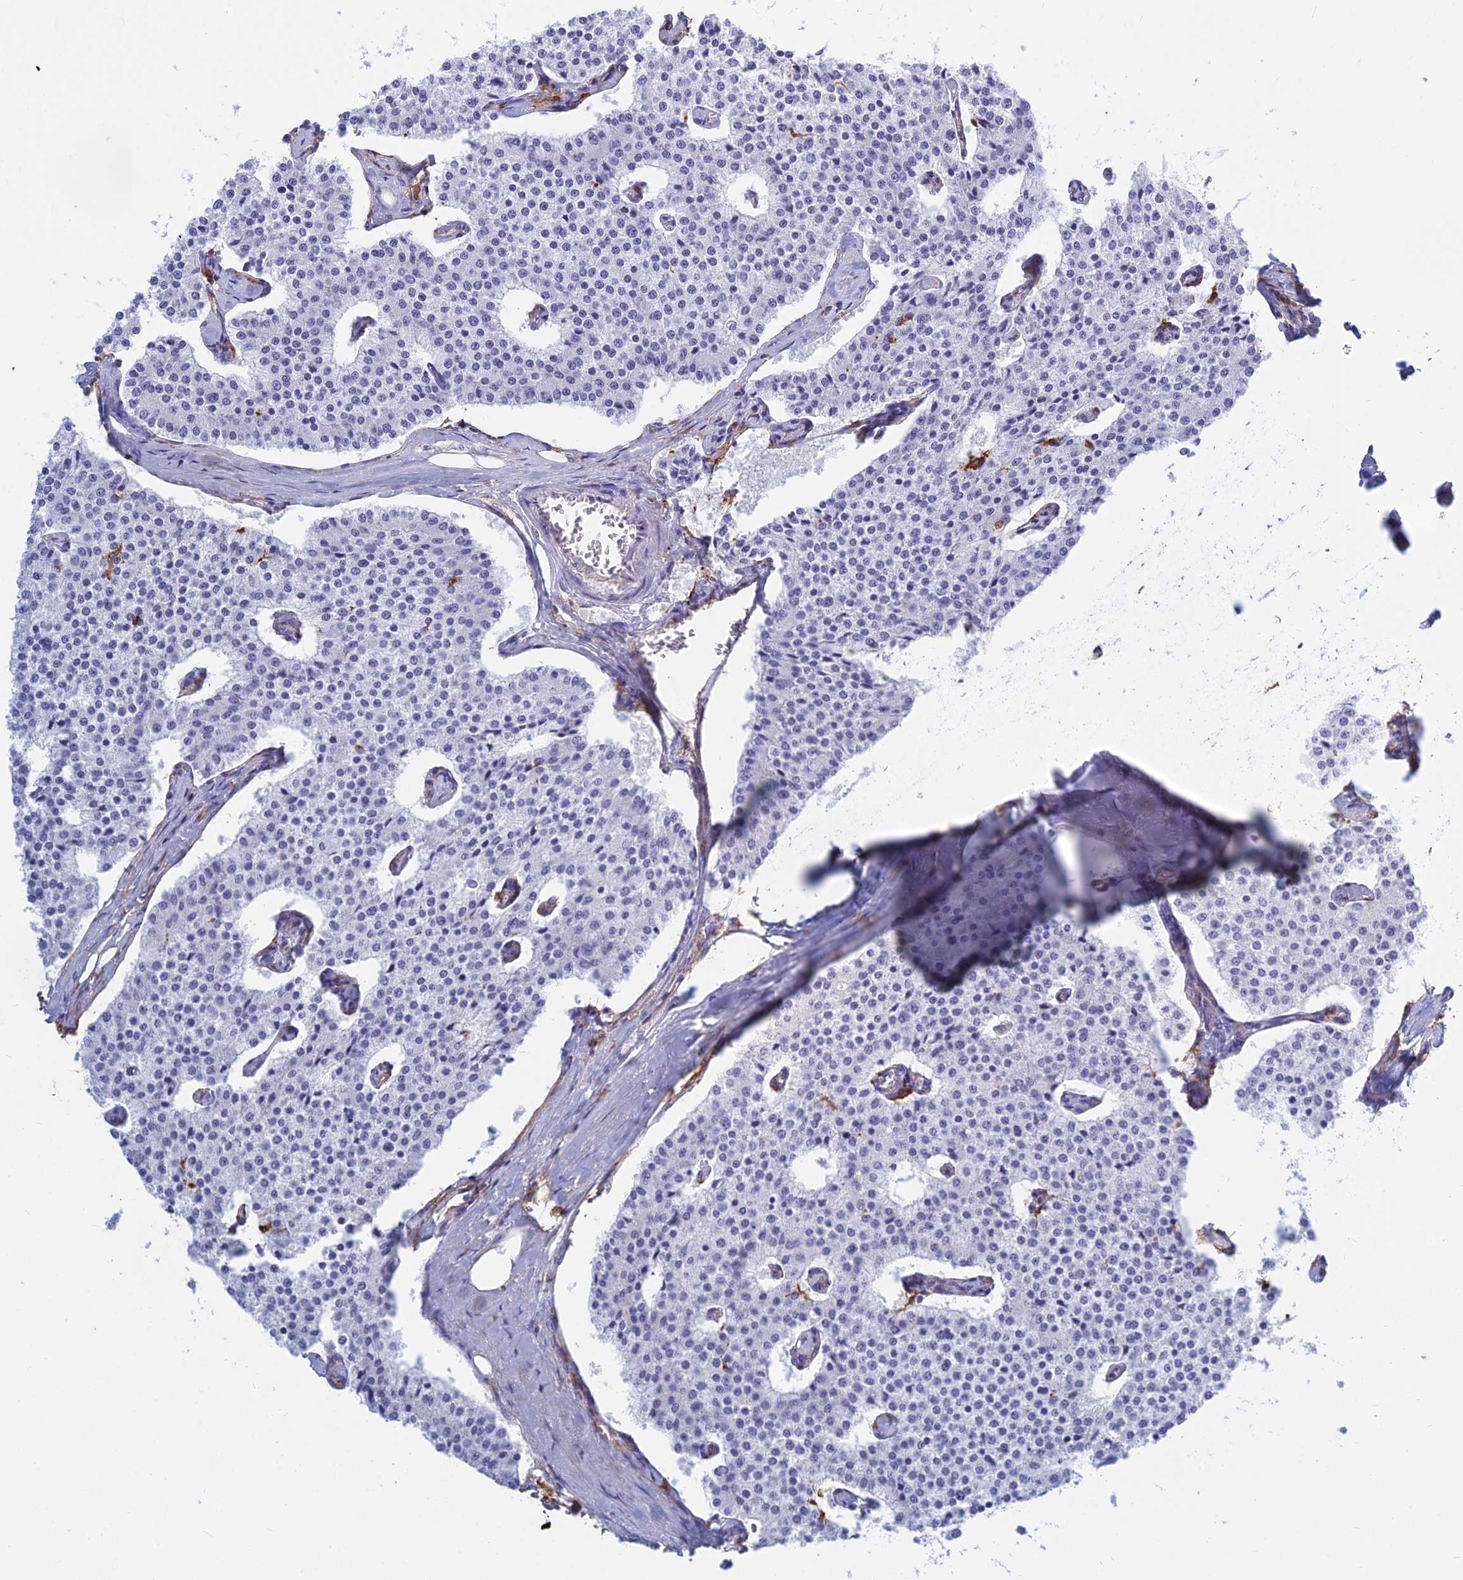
{"staining": {"intensity": "negative", "quantity": "none", "location": "none"}, "tissue": "carcinoid", "cell_type": "Tumor cells", "image_type": "cancer", "snomed": [{"axis": "morphology", "description": "Carcinoid, malignant, NOS"}, {"axis": "topography", "description": "Colon"}], "caption": "A high-resolution micrograph shows immunohistochemistry (IHC) staining of malignant carcinoid, which displays no significant expression in tumor cells.", "gene": "HLA-DRB1", "patient": {"sex": "female", "age": 52}}